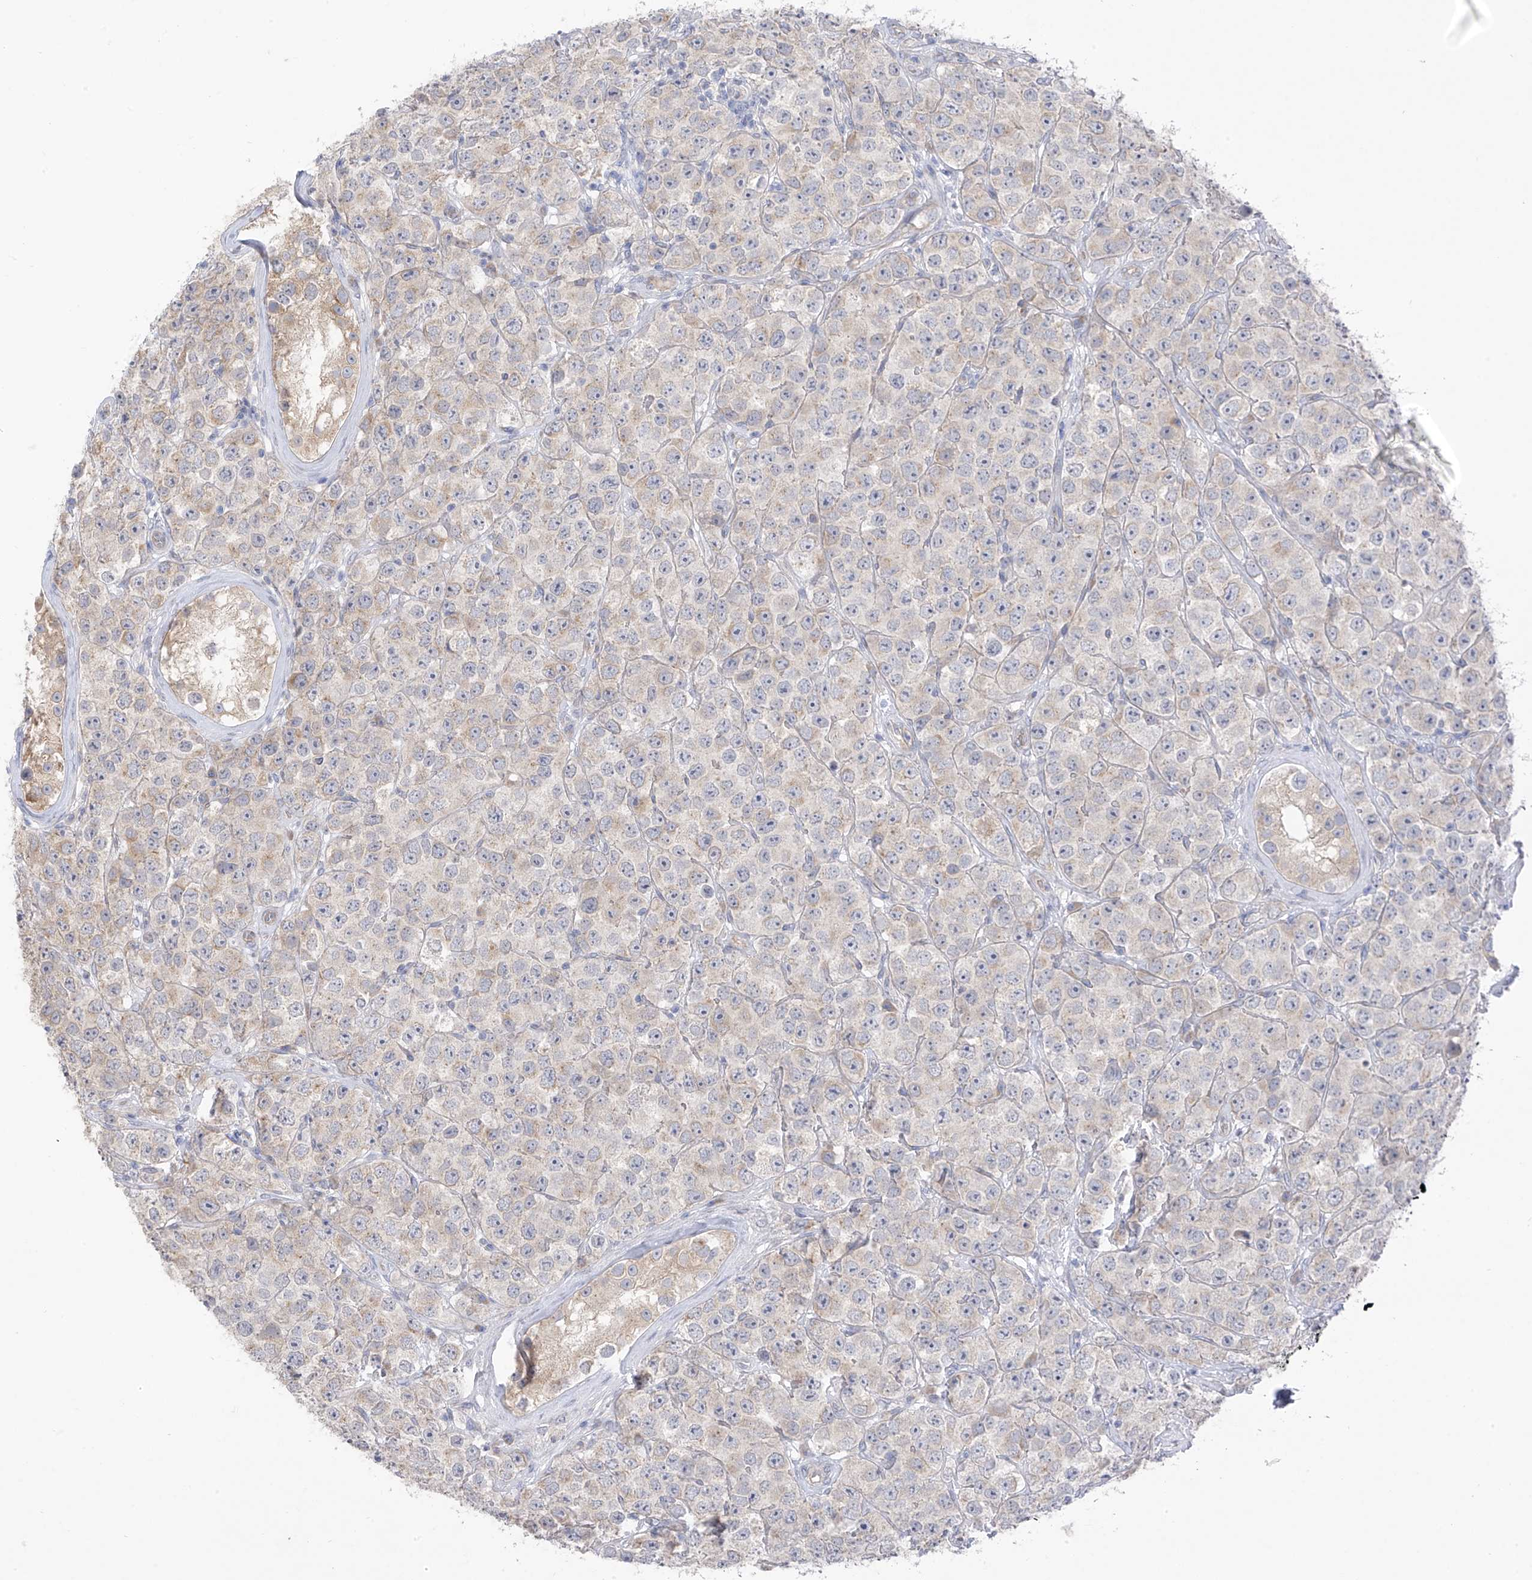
{"staining": {"intensity": "weak", "quantity": "<25%", "location": "cytoplasmic/membranous"}, "tissue": "testis cancer", "cell_type": "Tumor cells", "image_type": "cancer", "snomed": [{"axis": "morphology", "description": "Seminoma, NOS"}, {"axis": "topography", "description": "Testis"}], "caption": "Seminoma (testis) was stained to show a protein in brown. There is no significant staining in tumor cells.", "gene": "NALCN", "patient": {"sex": "male", "age": 28}}